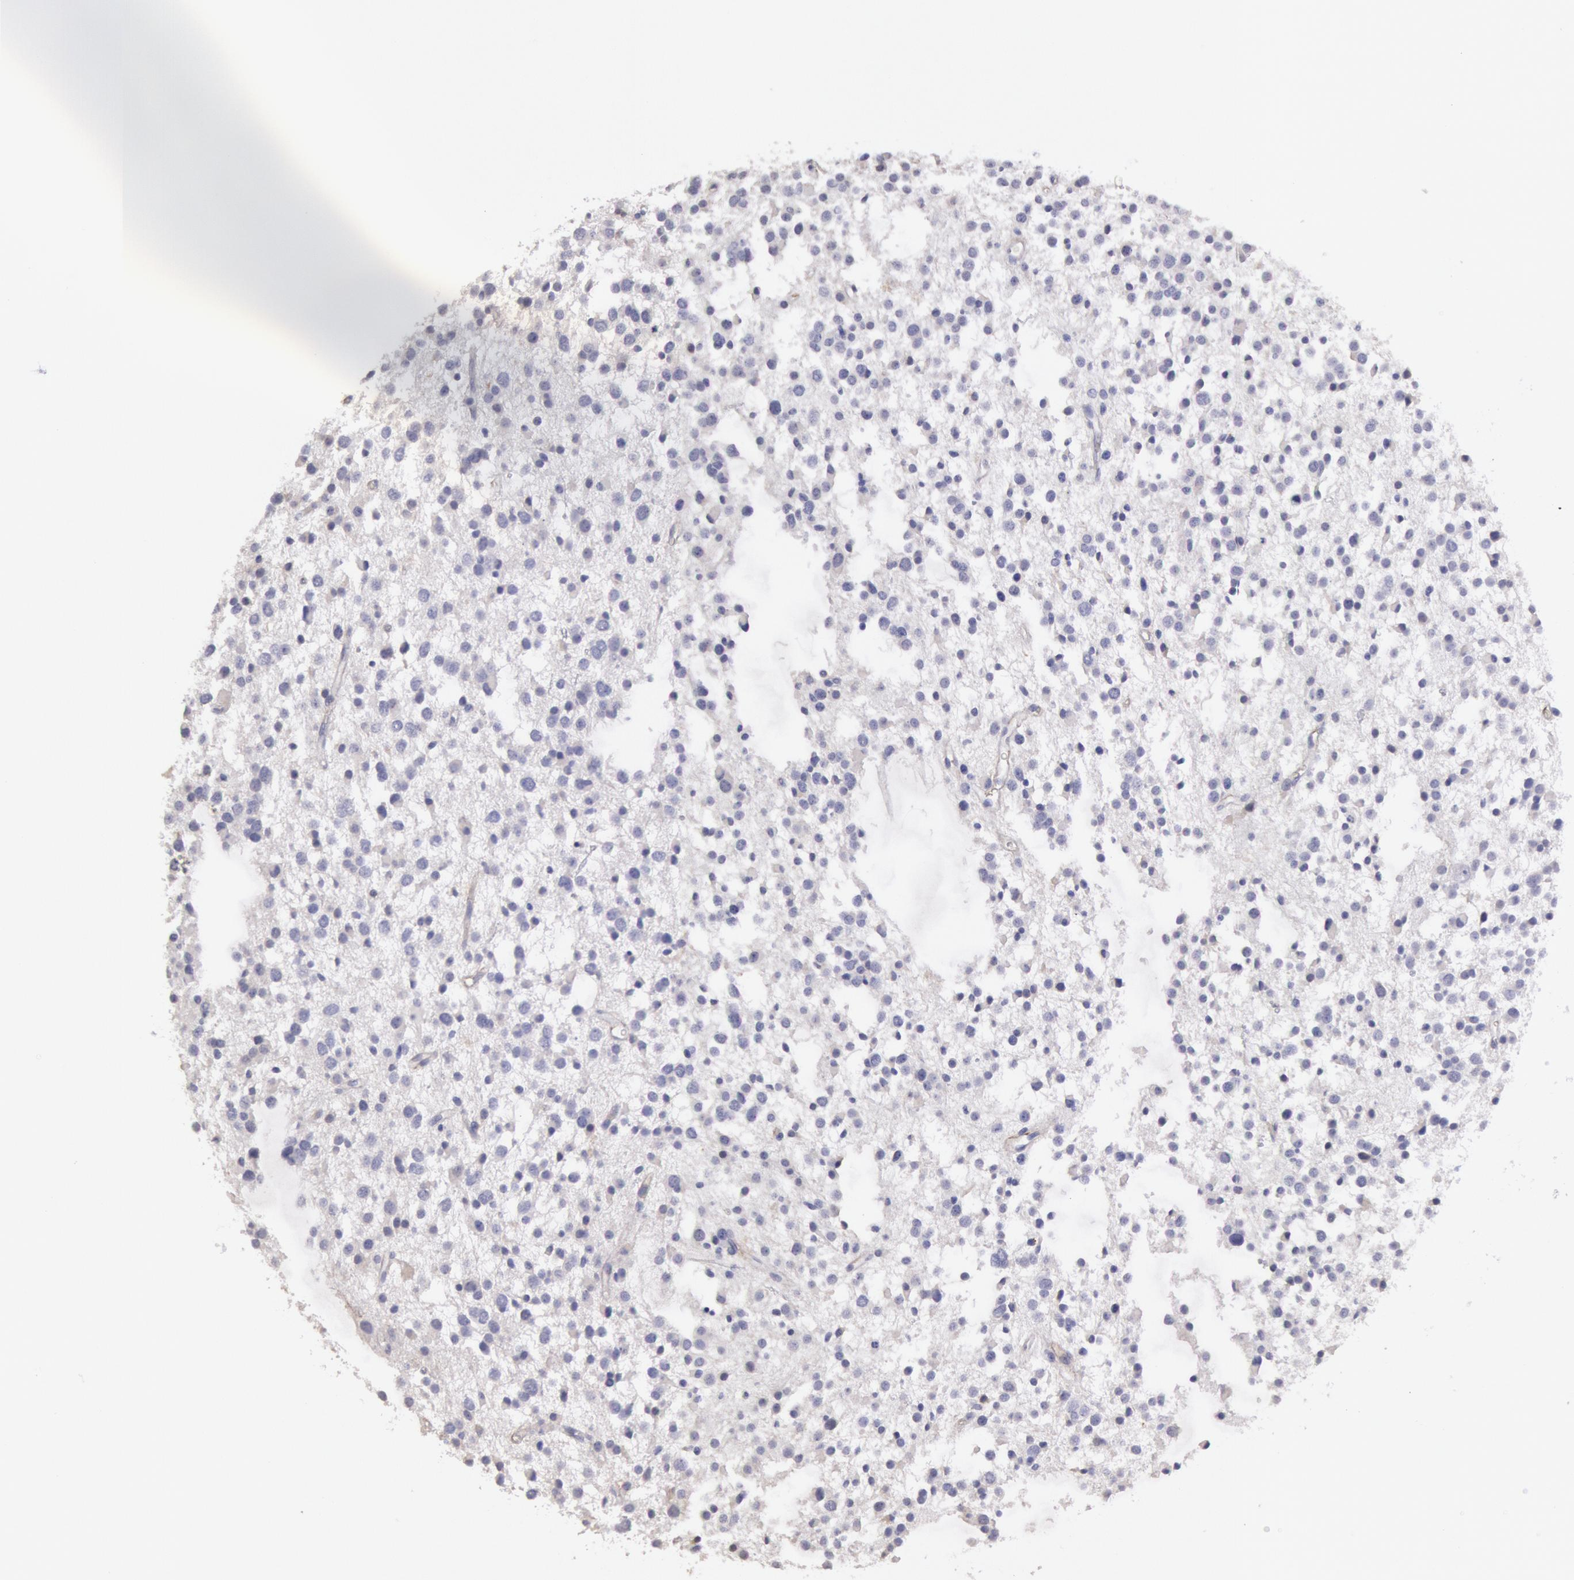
{"staining": {"intensity": "negative", "quantity": "none", "location": "none"}, "tissue": "glioma", "cell_type": "Tumor cells", "image_type": "cancer", "snomed": [{"axis": "morphology", "description": "Glioma, malignant, Low grade"}, {"axis": "topography", "description": "Brain"}], "caption": "The photomicrograph reveals no staining of tumor cells in malignant glioma (low-grade).", "gene": "RAB27A", "patient": {"sex": "female", "age": 36}}